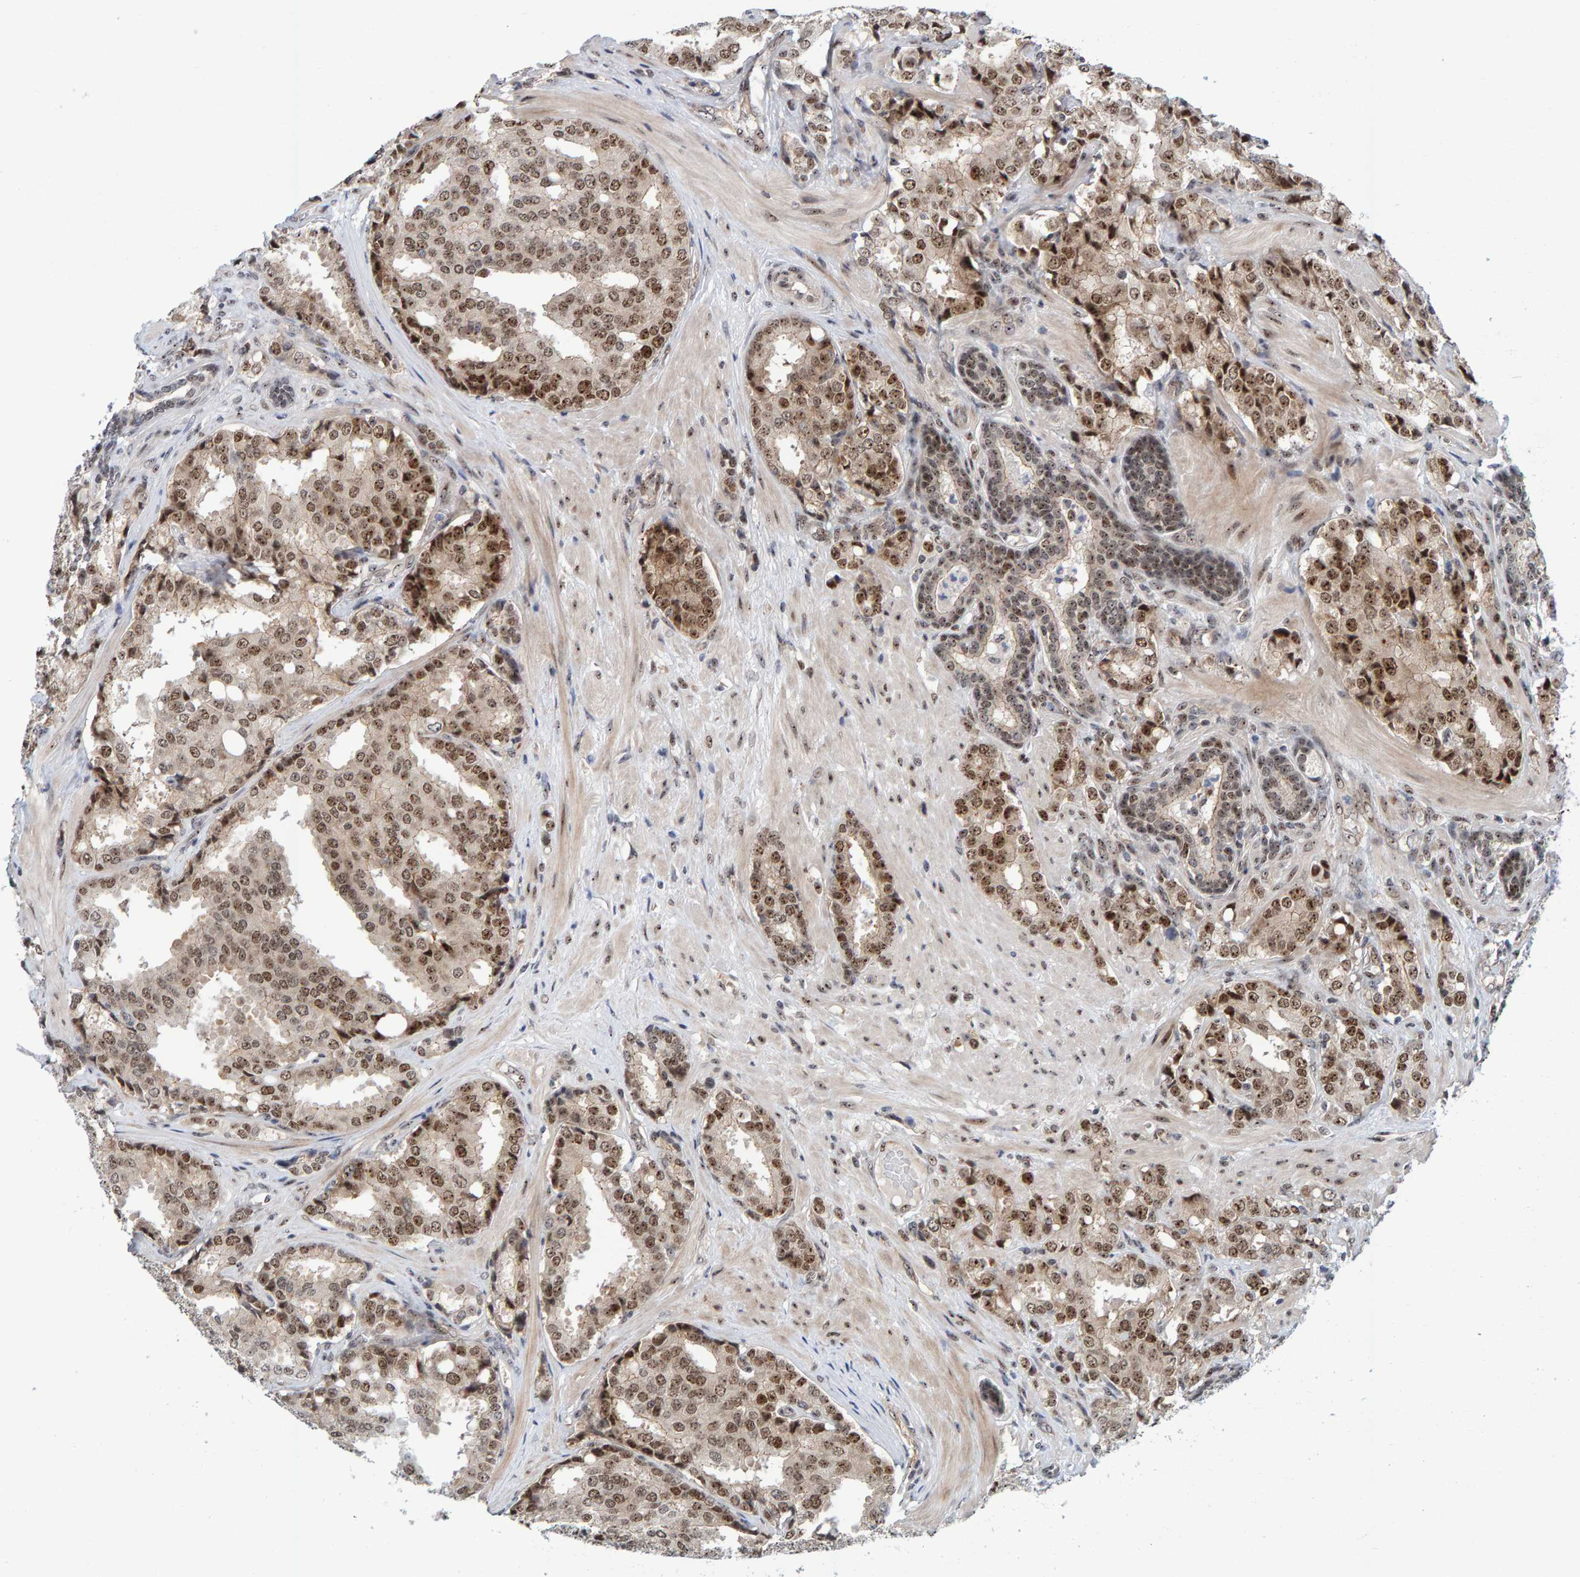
{"staining": {"intensity": "moderate", "quantity": ">75%", "location": "nuclear"}, "tissue": "prostate cancer", "cell_type": "Tumor cells", "image_type": "cancer", "snomed": [{"axis": "morphology", "description": "Adenocarcinoma, High grade"}, {"axis": "topography", "description": "Prostate"}], "caption": "Immunohistochemistry (IHC) of human prostate cancer (adenocarcinoma (high-grade)) shows medium levels of moderate nuclear staining in about >75% of tumor cells. The staining is performed using DAB brown chromogen to label protein expression. The nuclei are counter-stained blue using hematoxylin.", "gene": "POLR1E", "patient": {"sex": "male", "age": 50}}